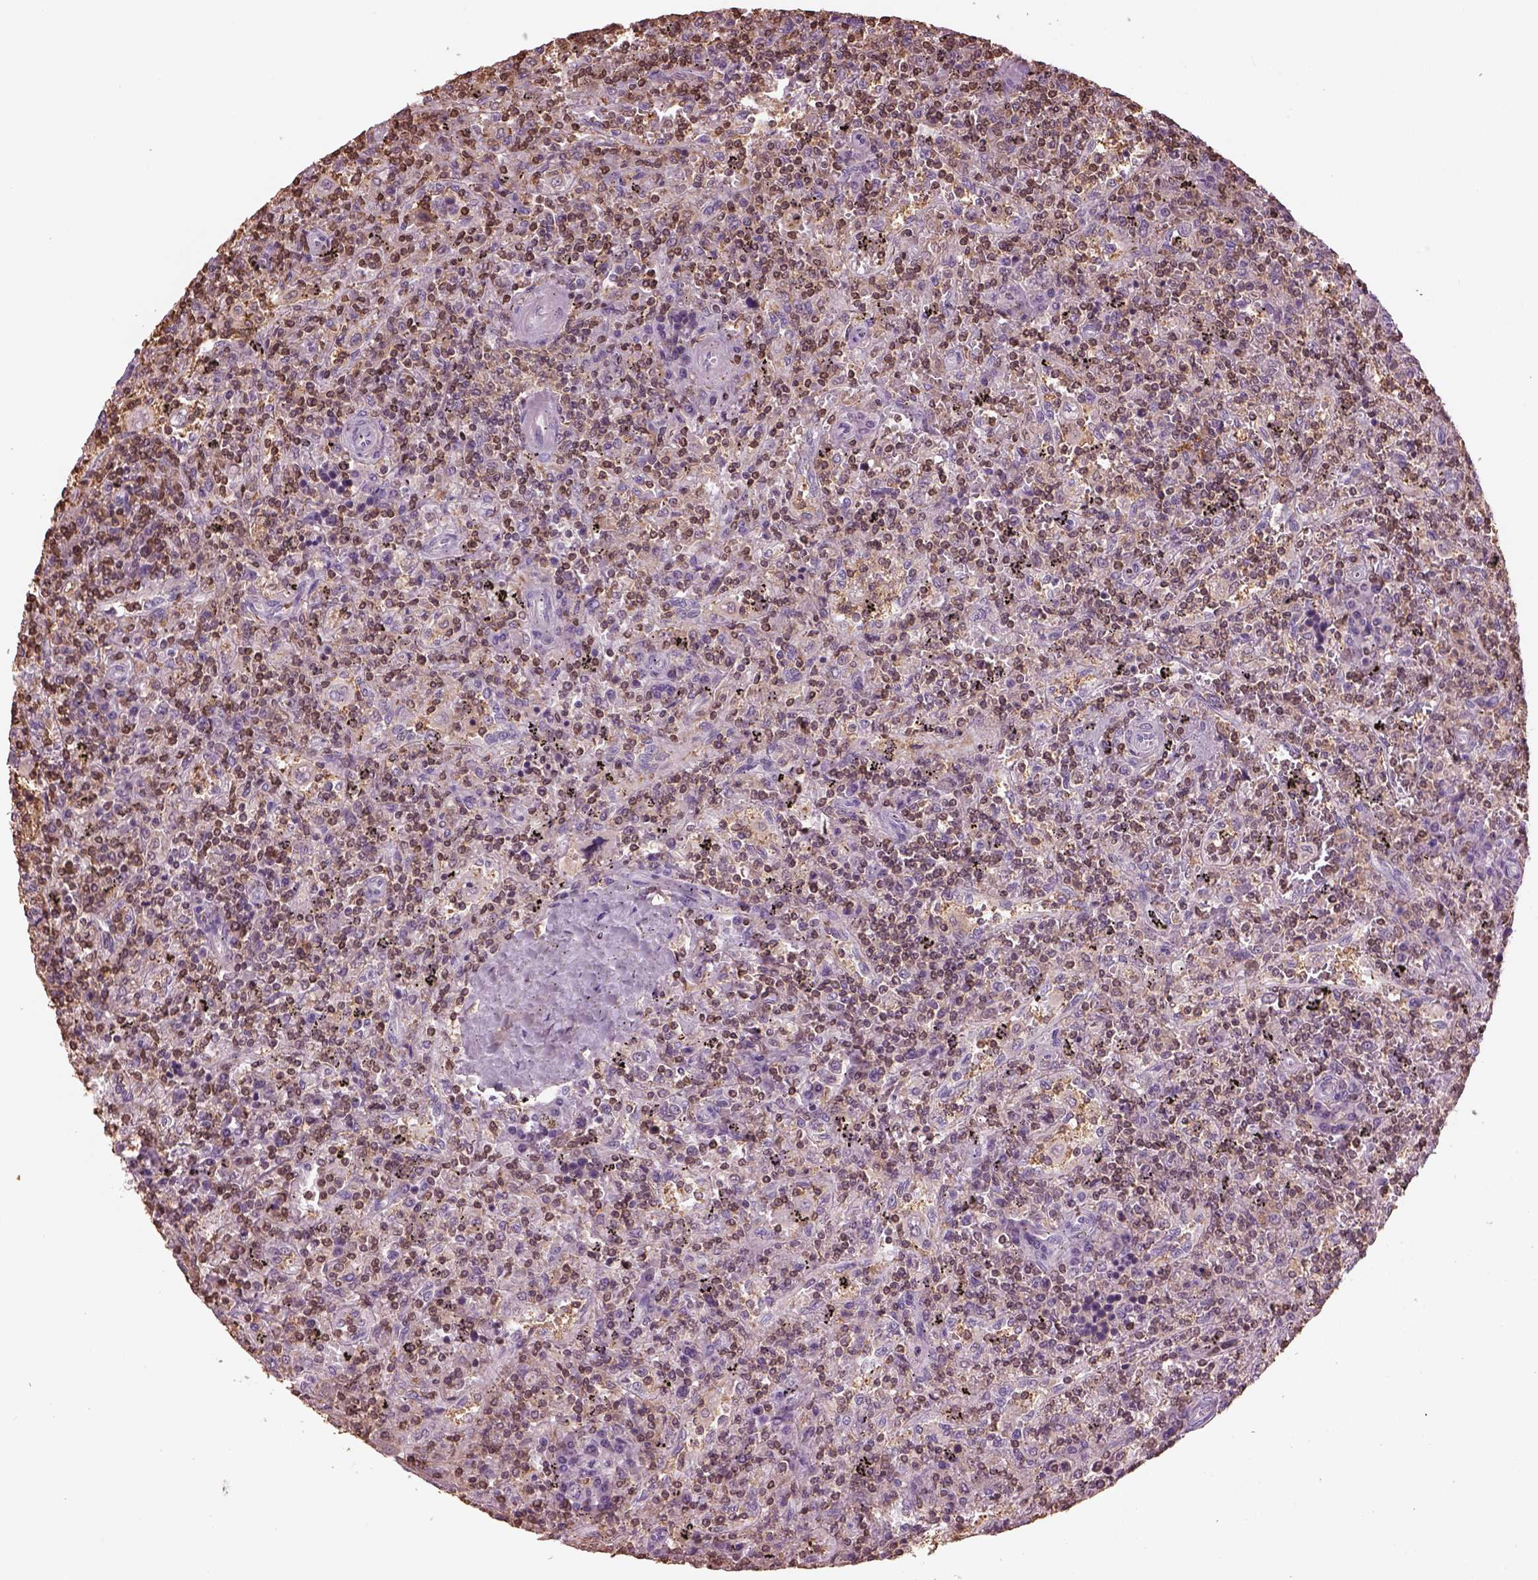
{"staining": {"intensity": "weak", "quantity": "25%-75%", "location": "cytoplasmic/membranous"}, "tissue": "lymphoma", "cell_type": "Tumor cells", "image_type": "cancer", "snomed": [{"axis": "morphology", "description": "Malignant lymphoma, non-Hodgkin's type, Low grade"}, {"axis": "topography", "description": "Spleen"}], "caption": "Protein analysis of lymphoma tissue reveals weak cytoplasmic/membranous staining in approximately 25%-75% of tumor cells.", "gene": "IL31RA", "patient": {"sex": "male", "age": 62}}